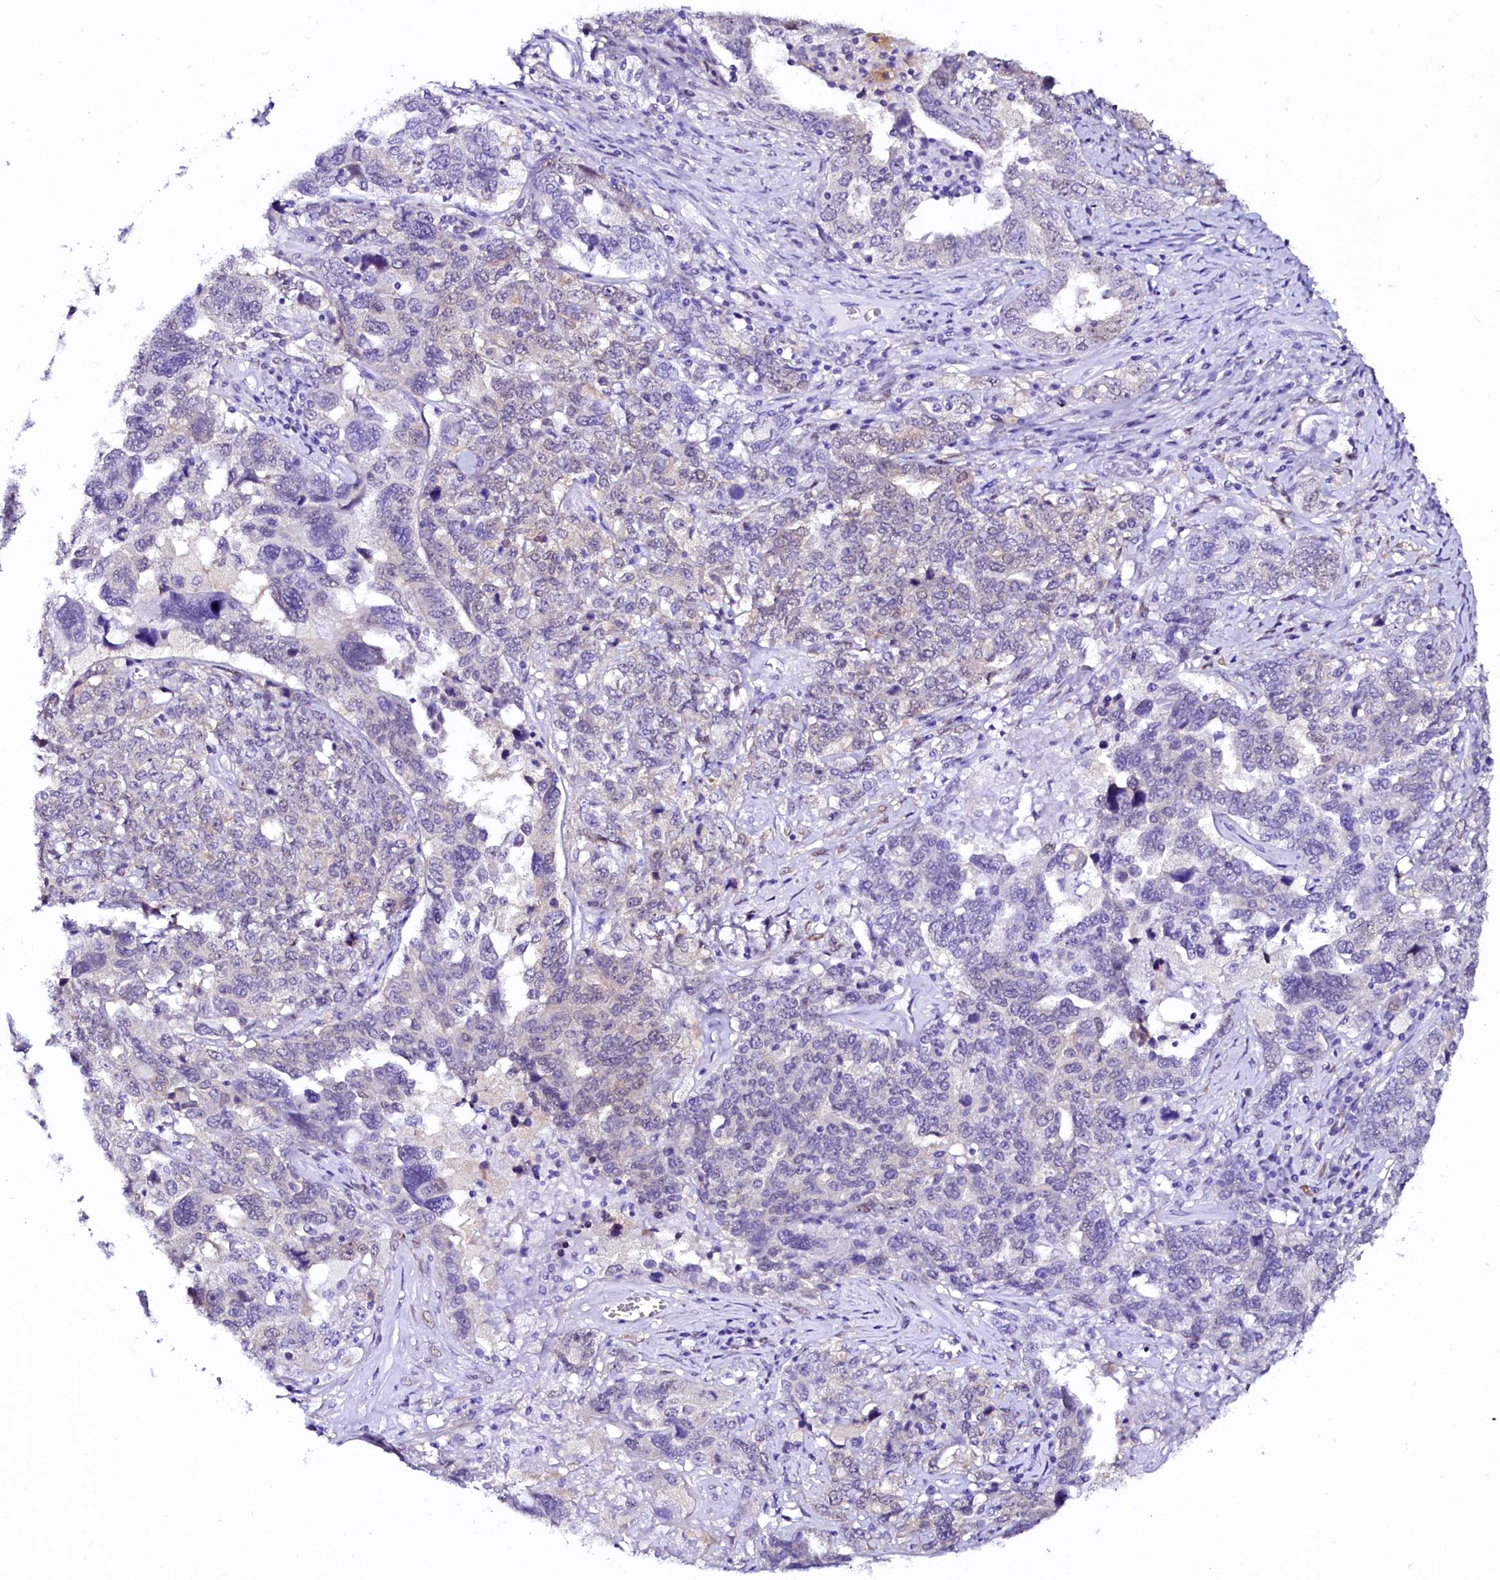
{"staining": {"intensity": "negative", "quantity": "none", "location": "none"}, "tissue": "ovarian cancer", "cell_type": "Tumor cells", "image_type": "cancer", "snomed": [{"axis": "morphology", "description": "Carcinoma, endometroid"}, {"axis": "topography", "description": "Ovary"}], "caption": "Human ovarian endometroid carcinoma stained for a protein using IHC exhibits no staining in tumor cells.", "gene": "SORD", "patient": {"sex": "female", "age": 62}}